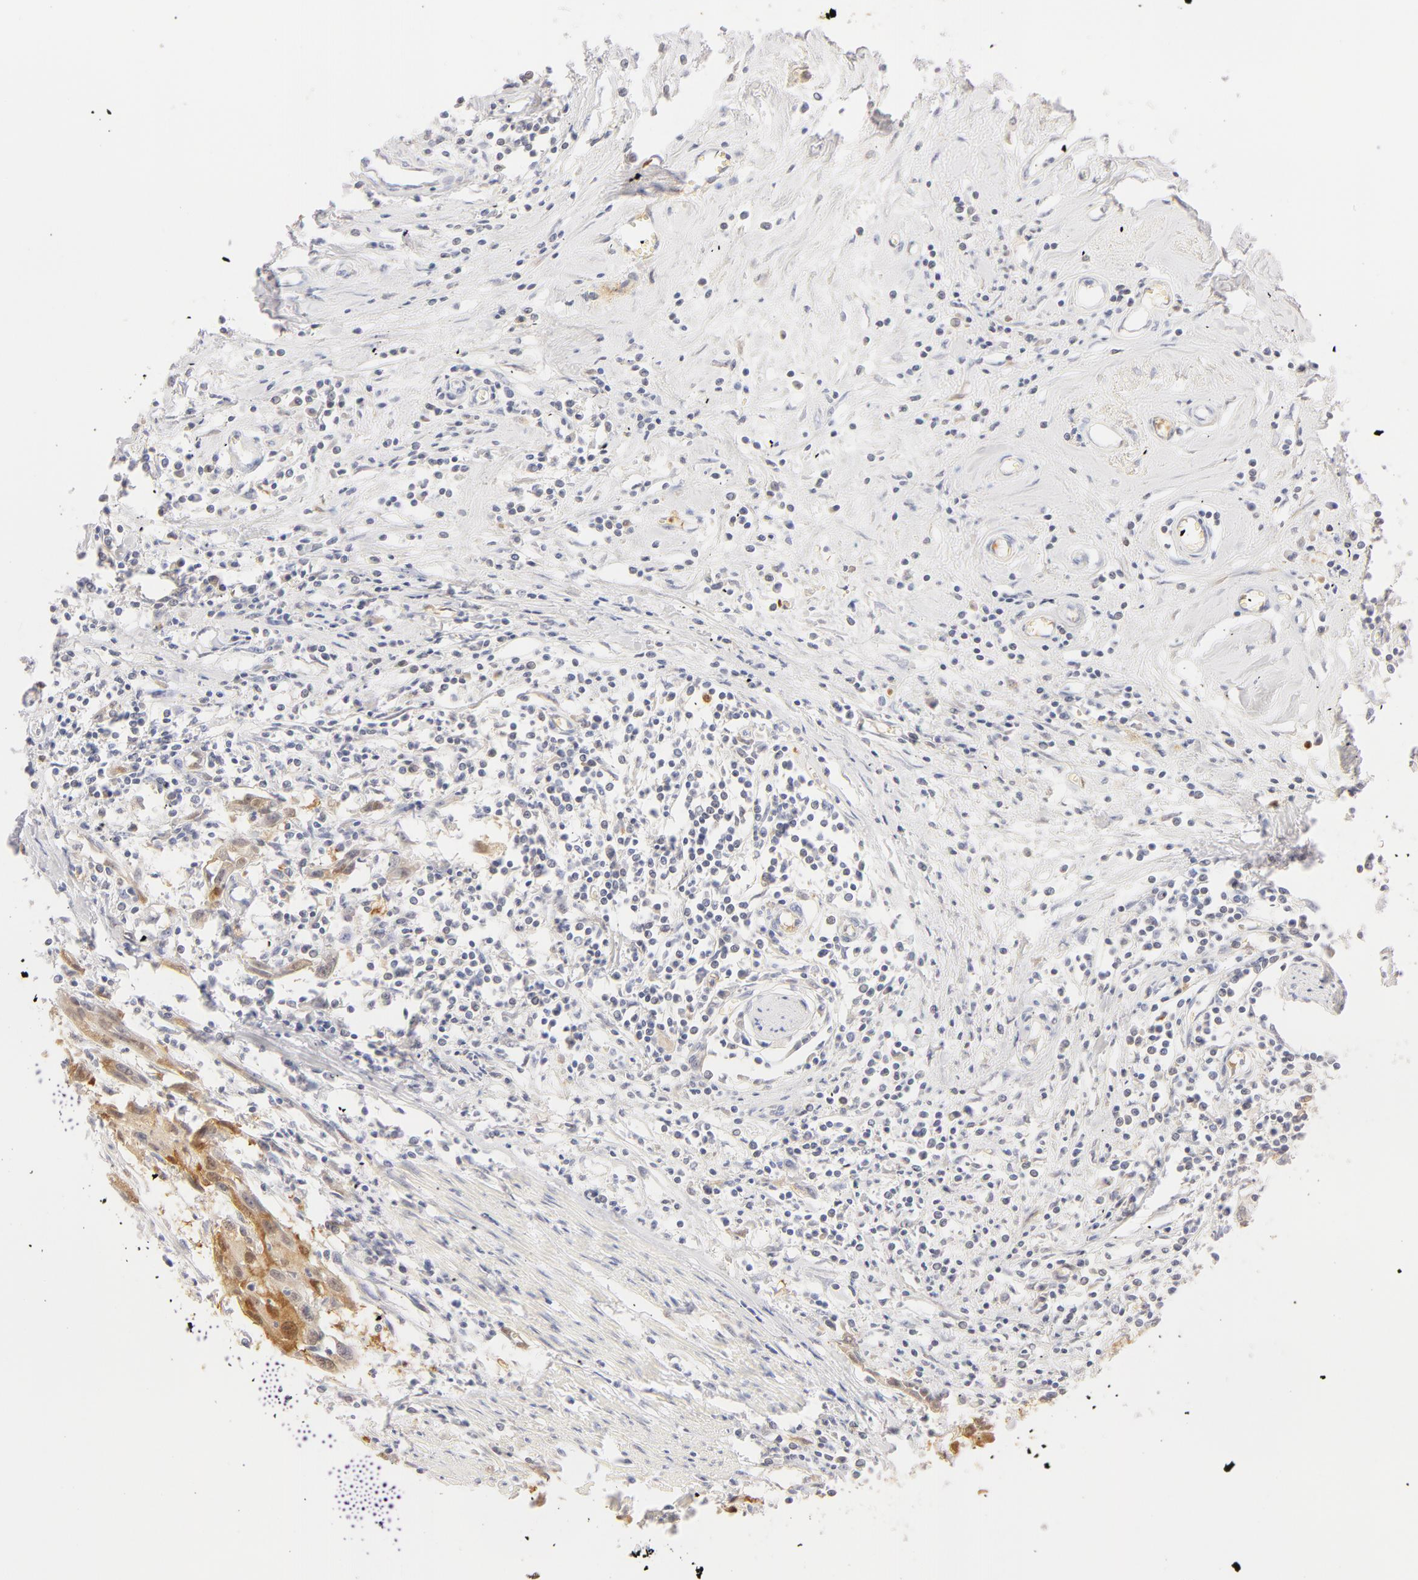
{"staining": {"intensity": "moderate", "quantity": "25%-75%", "location": "nuclear"}, "tissue": "urothelial cancer", "cell_type": "Tumor cells", "image_type": "cancer", "snomed": [{"axis": "morphology", "description": "Urothelial carcinoma, High grade"}, {"axis": "topography", "description": "Urinary bladder"}], "caption": "This is an image of immunohistochemistry staining of urothelial carcinoma (high-grade), which shows moderate expression in the nuclear of tumor cells.", "gene": "CA2", "patient": {"sex": "male", "age": 54}}